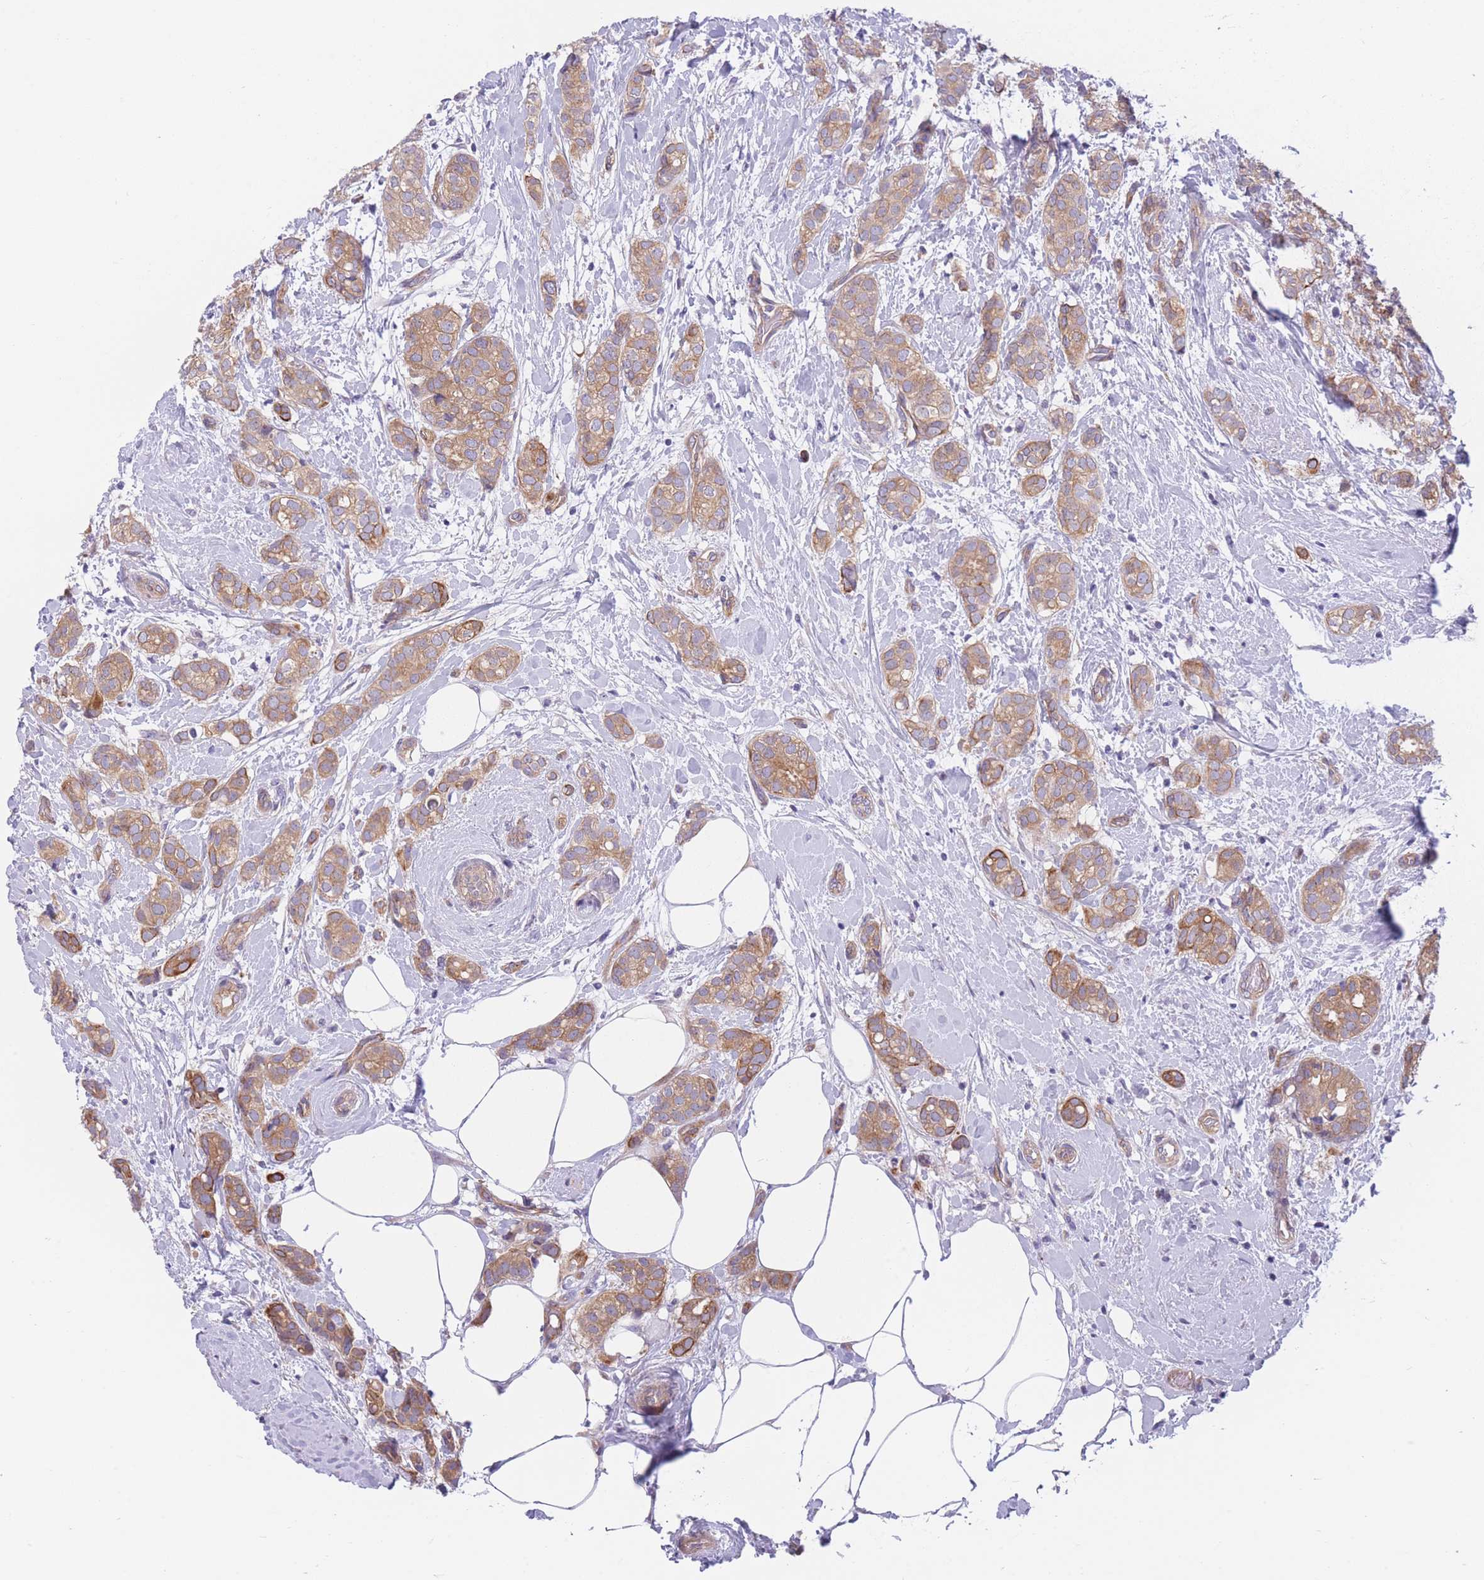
{"staining": {"intensity": "moderate", "quantity": ">75%", "location": "cytoplasmic/membranous"}, "tissue": "breast cancer", "cell_type": "Tumor cells", "image_type": "cancer", "snomed": [{"axis": "morphology", "description": "Duct carcinoma"}, {"axis": "topography", "description": "Breast"}], "caption": "Breast cancer was stained to show a protein in brown. There is medium levels of moderate cytoplasmic/membranous expression in approximately >75% of tumor cells.", "gene": "SERPINB3", "patient": {"sex": "female", "age": 73}}